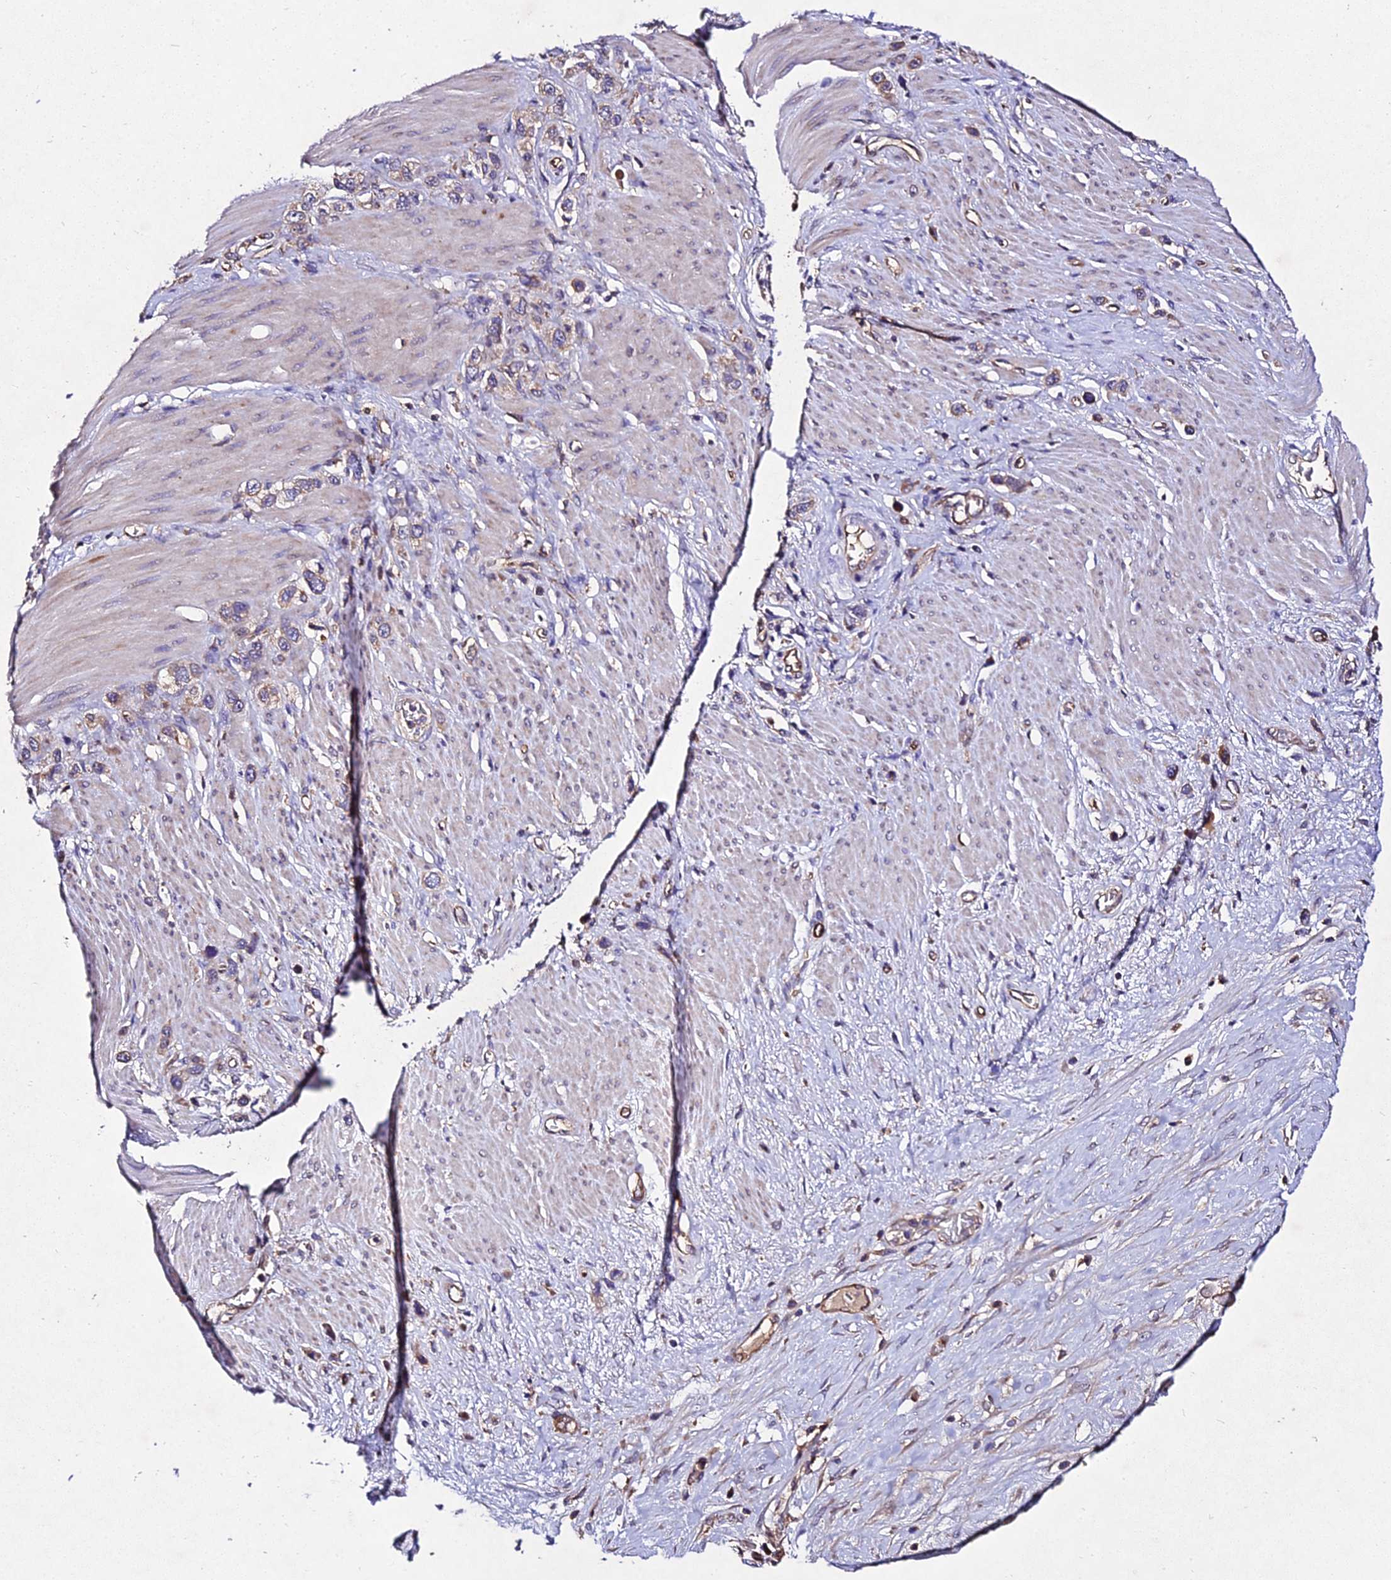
{"staining": {"intensity": "moderate", "quantity": ">75%", "location": "cytoplasmic/membranous"}, "tissue": "stomach cancer", "cell_type": "Tumor cells", "image_type": "cancer", "snomed": [{"axis": "morphology", "description": "Adenocarcinoma, NOS"}, {"axis": "morphology", "description": "Adenocarcinoma, High grade"}, {"axis": "topography", "description": "Stomach, upper"}, {"axis": "topography", "description": "Stomach, lower"}], "caption": "Immunohistochemical staining of stomach cancer (adenocarcinoma (high-grade)) shows medium levels of moderate cytoplasmic/membranous protein staining in about >75% of tumor cells.", "gene": "AP3M2", "patient": {"sex": "female", "age": 65}}